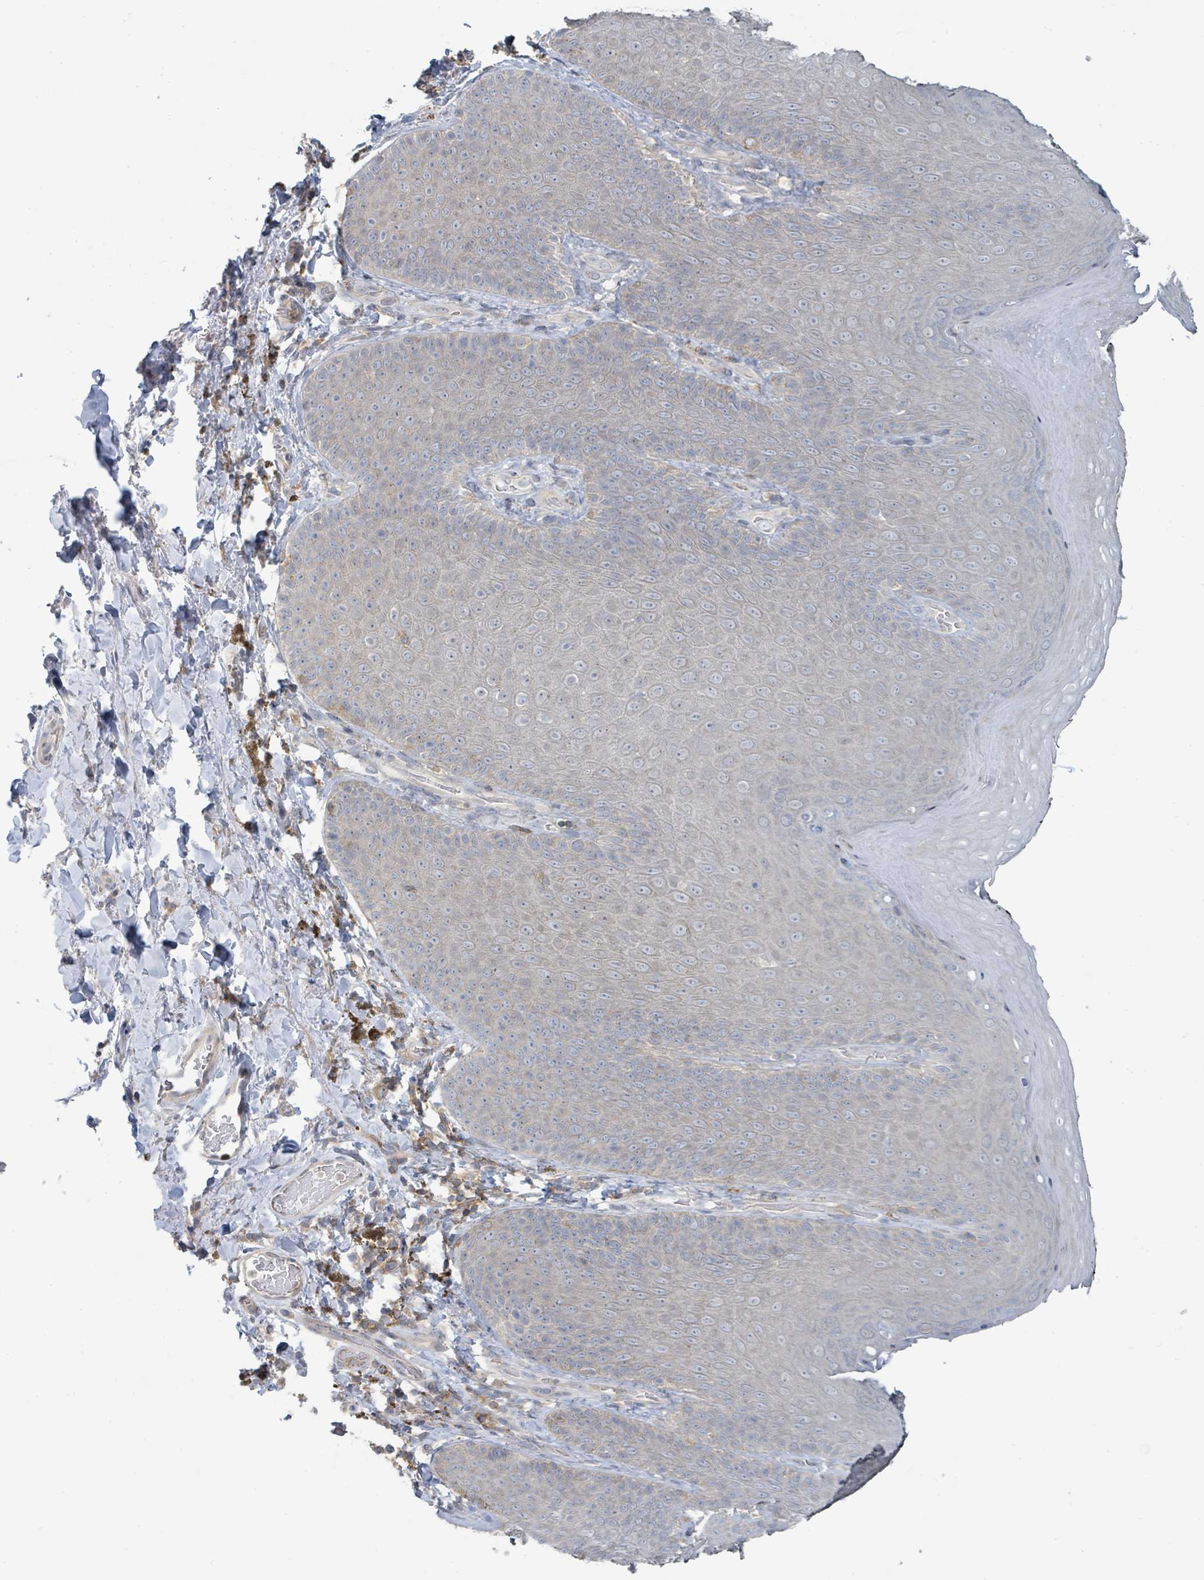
{"staining": {"intensity": "negative", "quantity": "none", "location": "none"}, "tissue": "skin", "cell_type": "Epidermal cells", "image_type": "normal", "snomed": [{"axis": "morphology", "description": "Normal tissue, NOS"}, {"axis": "topography", "description": "Anal"}, {"axis": "topography", "description": "Peripheral nerve tissue"}], "caption": "The IHC histopathology image has no significant staining in epidermal cells of skin.", "gene": "LRRC42", "patient": {"sex": "male", "age": 53}}